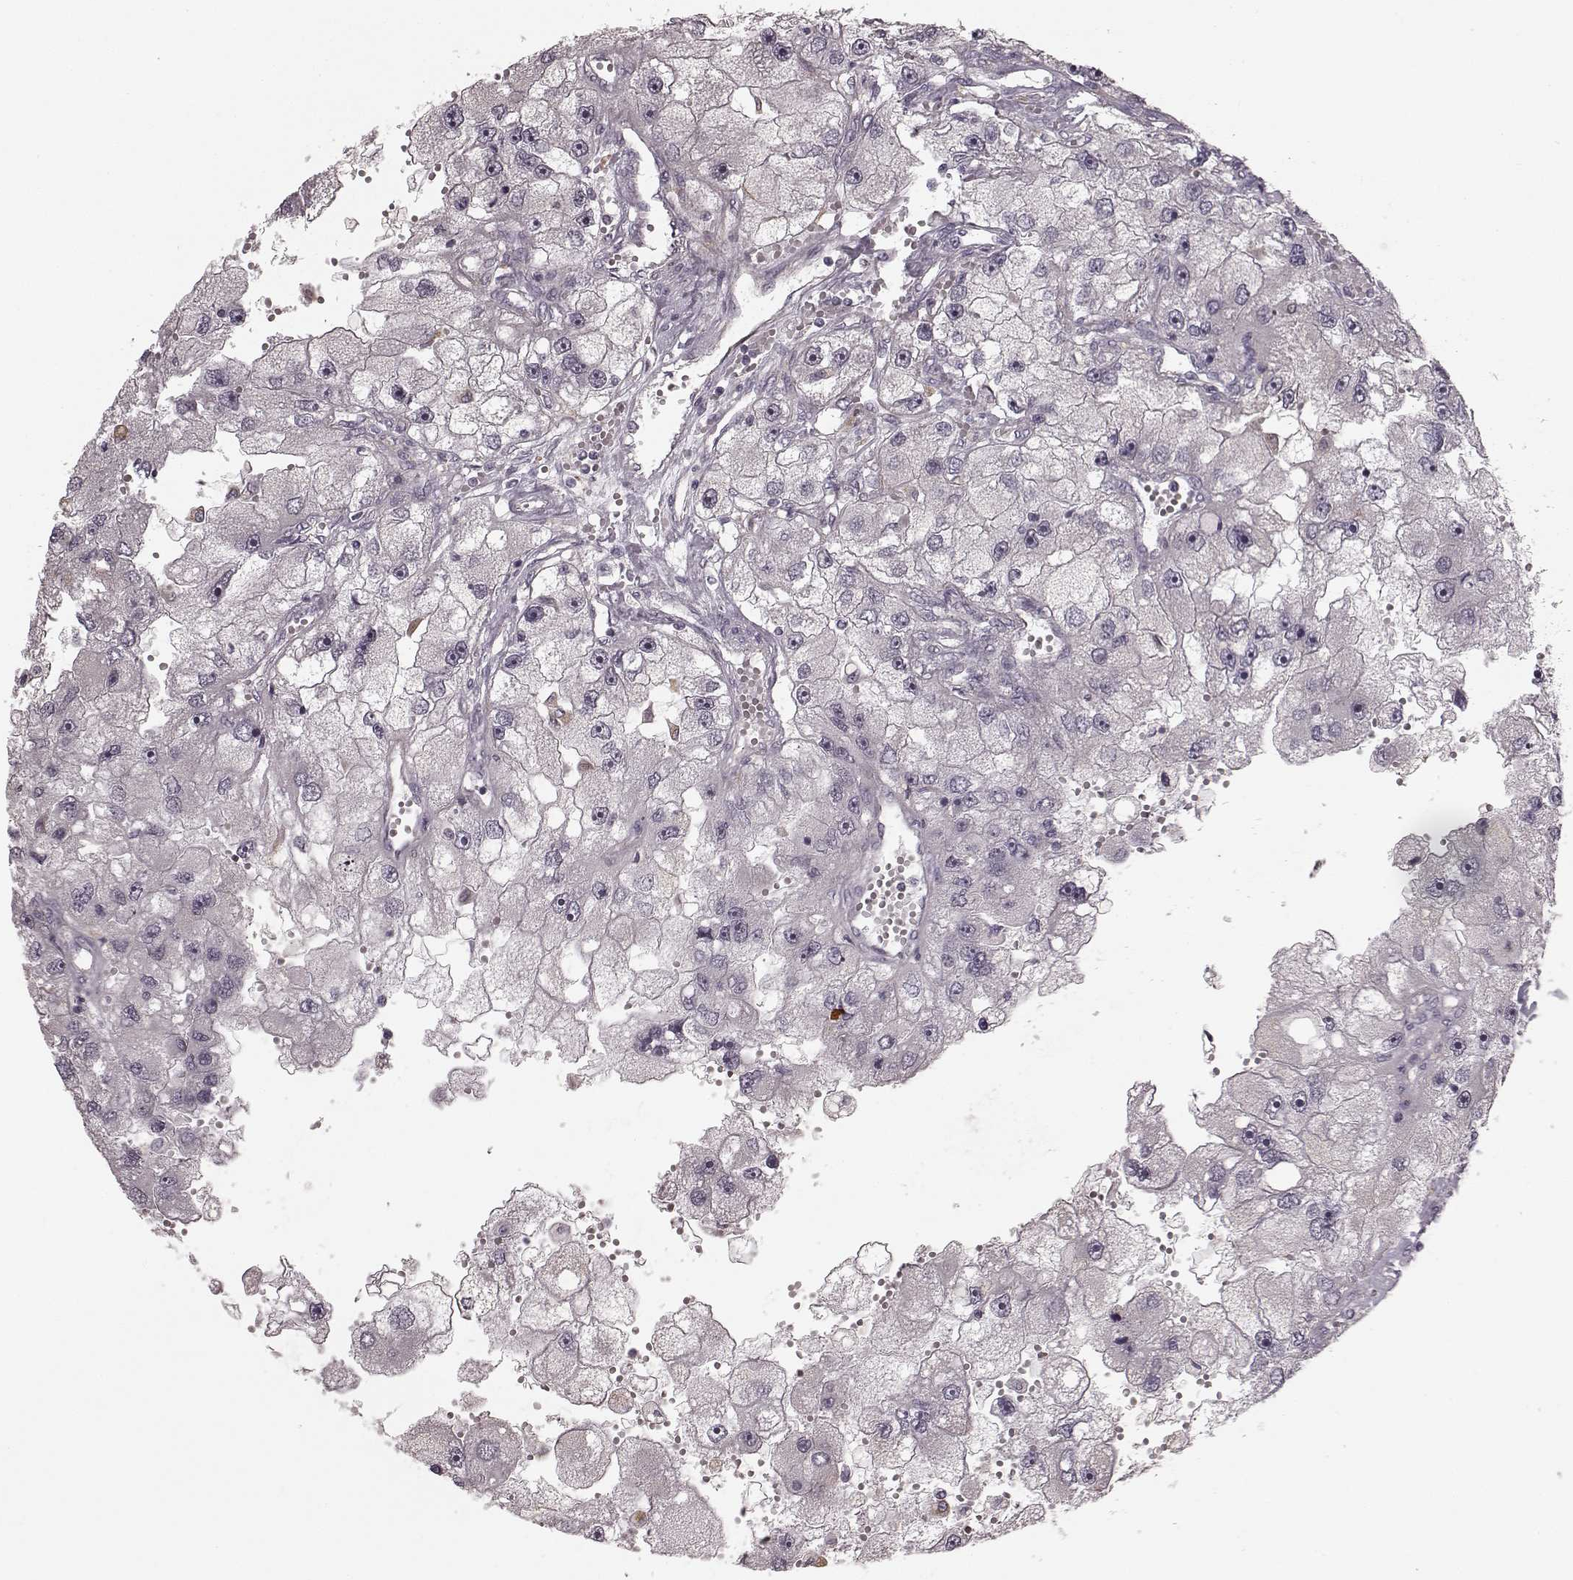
{"staining": {"intensity": "negative", "quantity": "none", "location": "none"}, "tissue": "renal cancer", "cell_type": "Tumor cells", "image_type": "cancer", "snomed": [{"axis": "morphology", "description": "Adenocarcinoma, NOS"}, {"axis": "topography", "description": "Kidney"}], "caption": "This is a photomicrograph of immunohistochemistry (IHC) staining of renal cancer, which shows no positivity in tumor cells. (DAB (3,3'-diaminobenzidine) immunohistochemistry, high magnification).", "gene": "HMMR", "patient": {"sex": "male", "age": 63}}